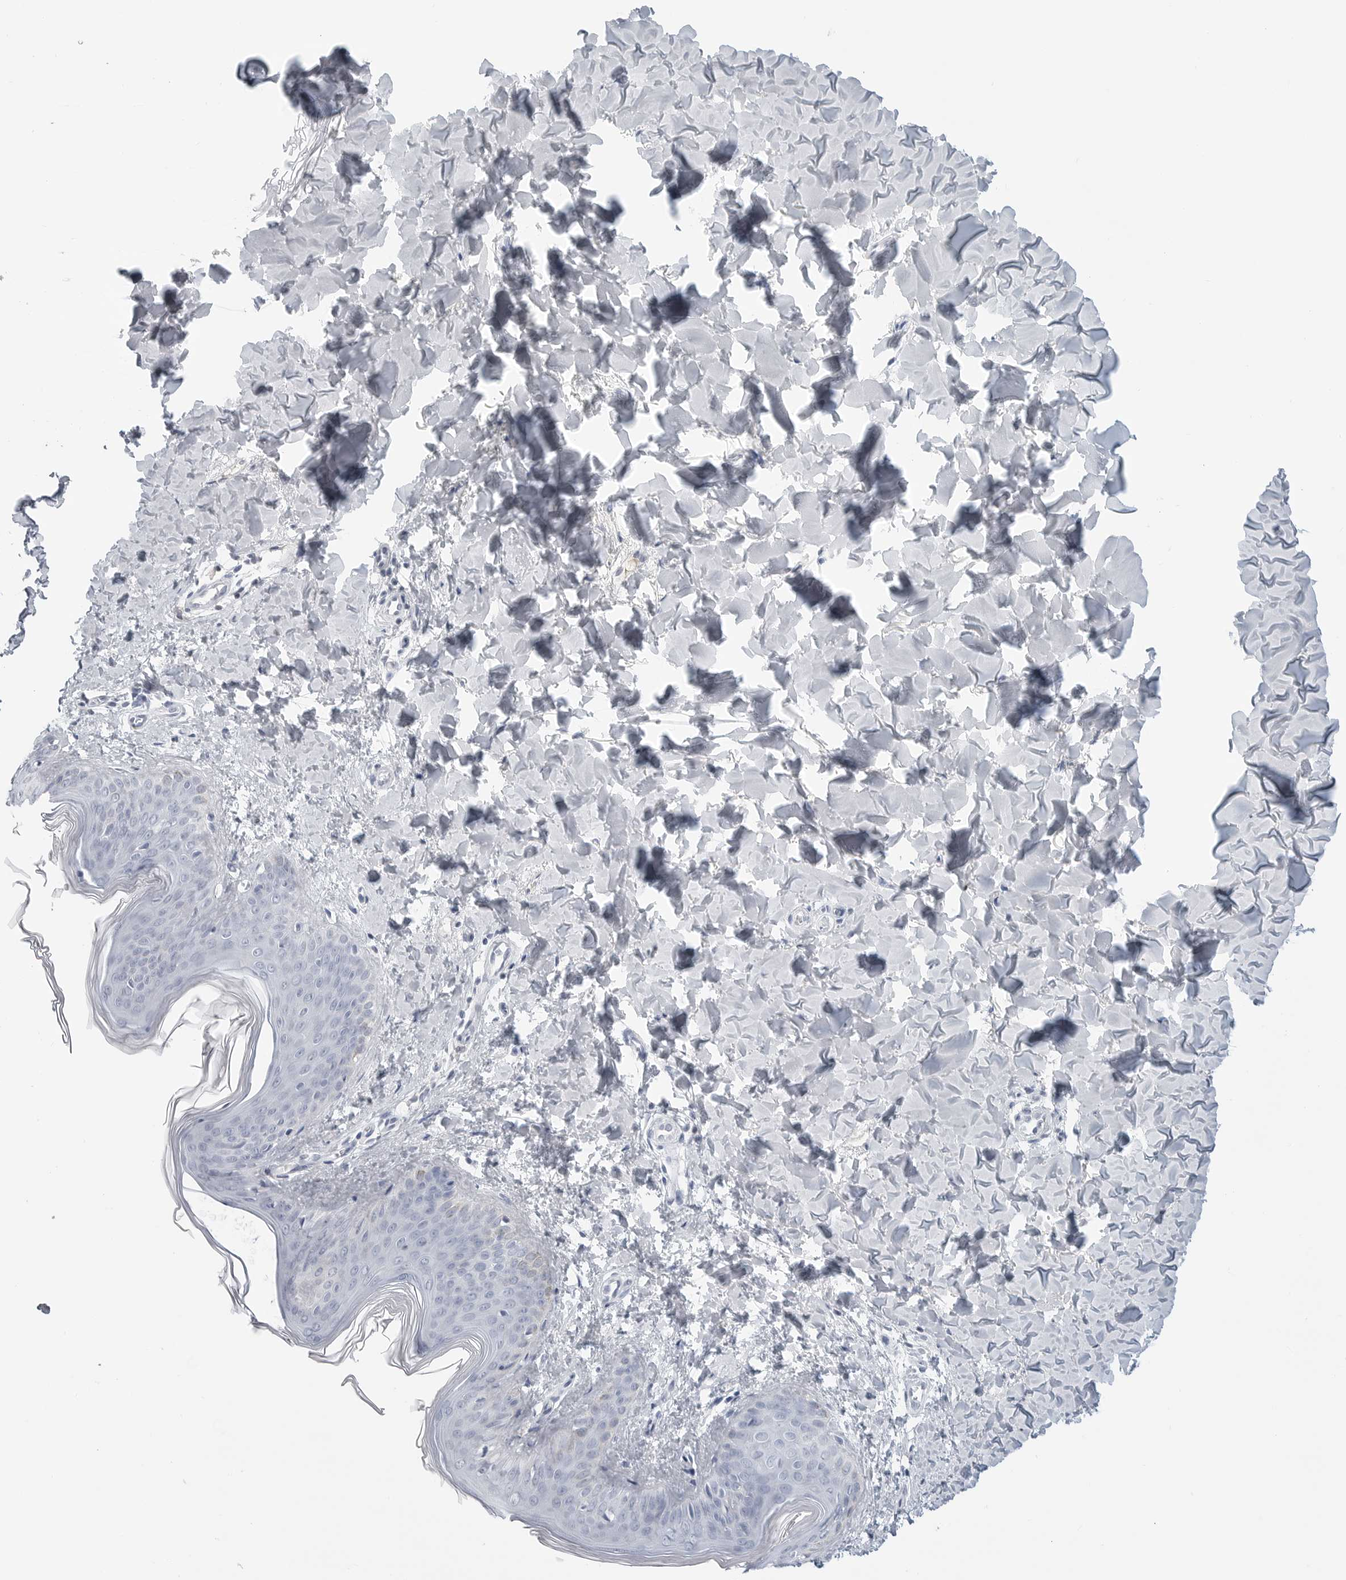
{"staining": {"intensity": "negative", "quantity": "none", "location": "none"}, "tissue": "skin", "cell_type": "Fibroblasts", "image_type": "normal", "snomed": [{"axis": "morphology", "description": "Normal tissue, NOS"}, {"axis": "topography", "description": "Skin"}], "caption": "The photomicrograph reveals no significant staining in fibroblasts of skin.", "gene": "AMPD1", "patient": {"sex": "female", "age": 17}}